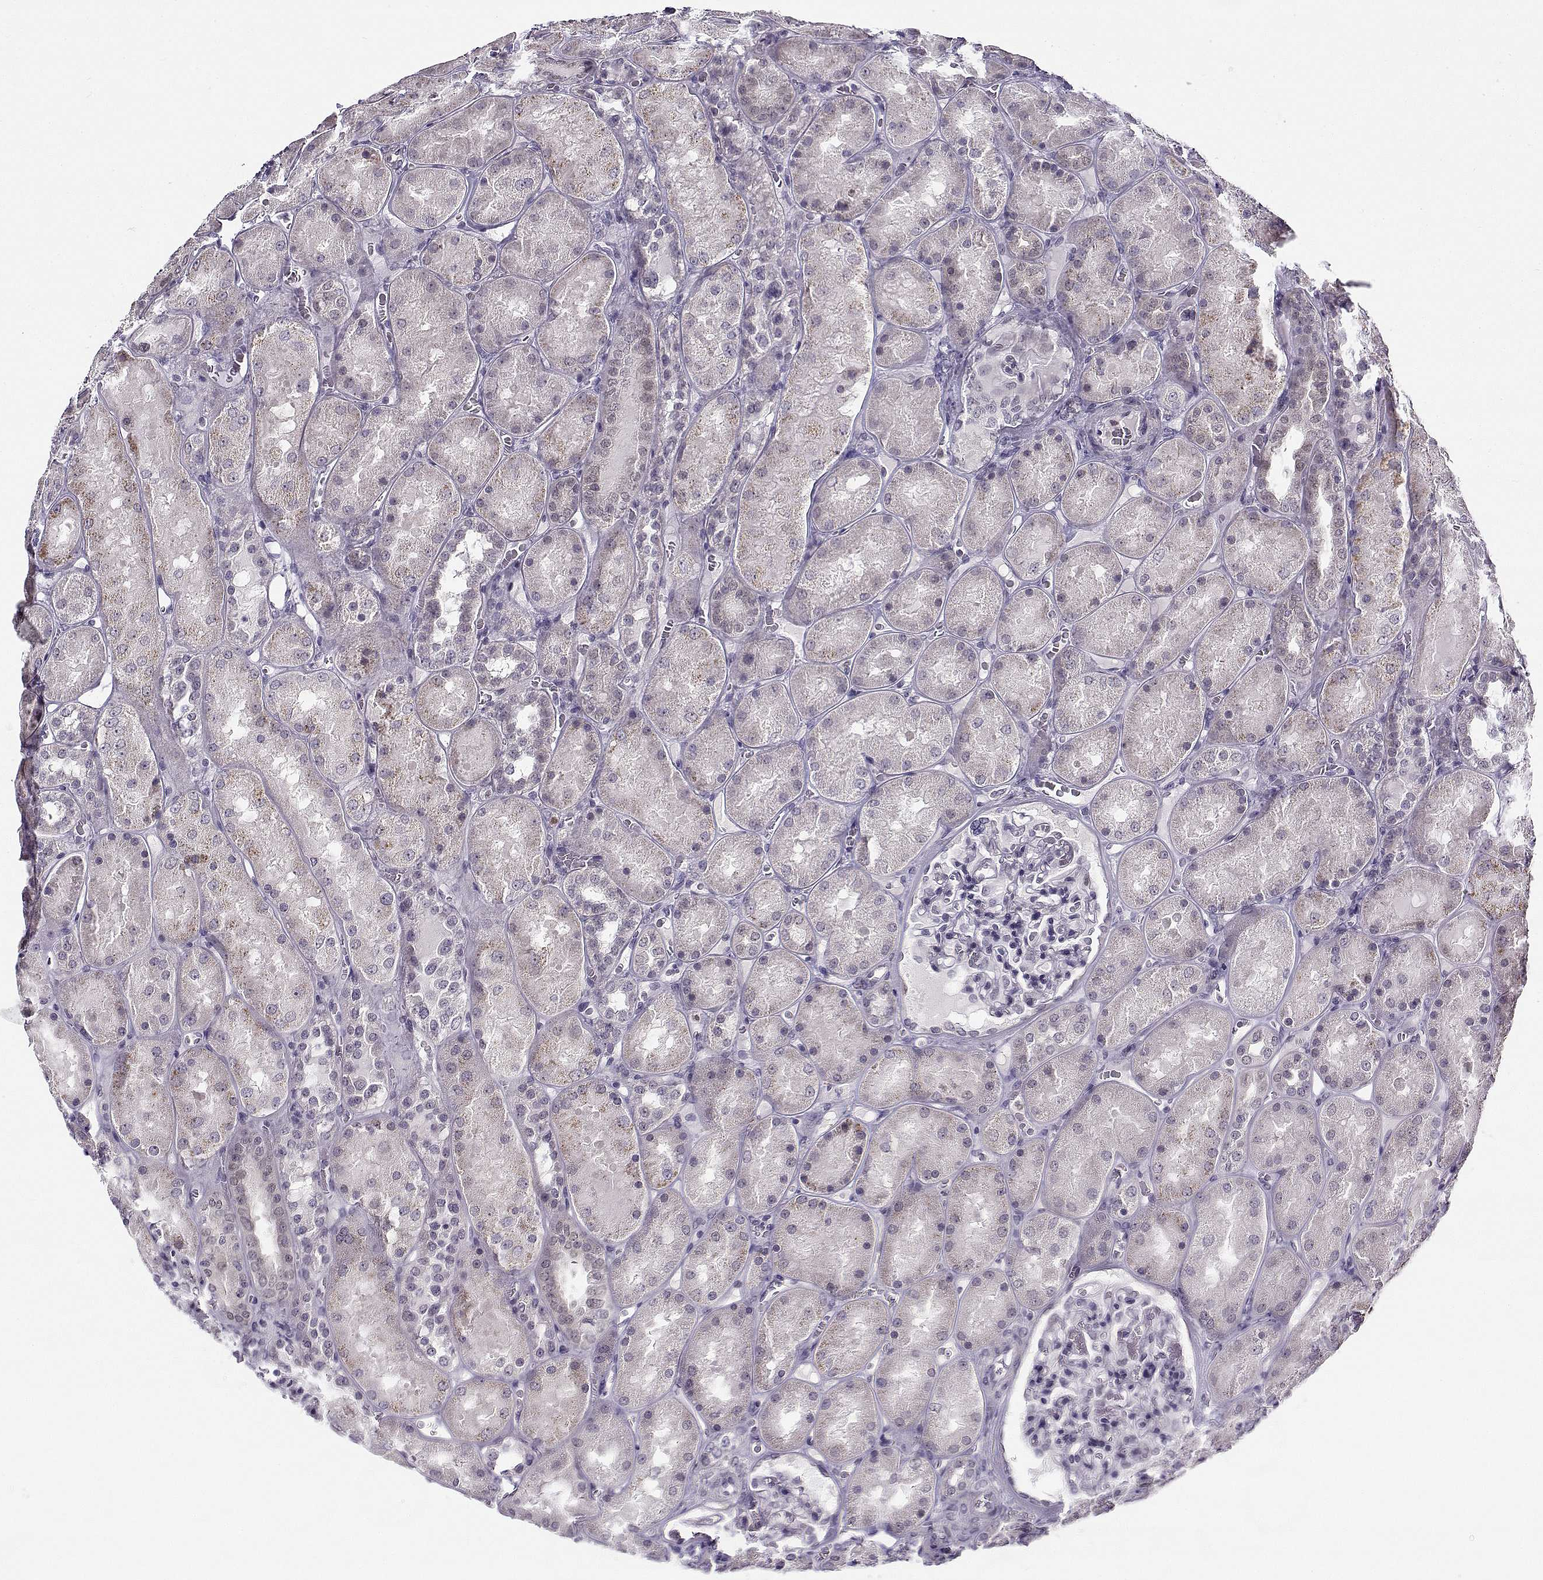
{"staining": {"intensity": "negative", "quantity": "none", "location": "none"}, "tissue": "kidney", "cell_type": "Cells in glomeruli", "image_type": "normal", "snomed": [{"axis": "morphology", "description": "Normal tissue, NOS"}, {"axis": "topography", "description": "Kidney"}], "caption": "Immunohistochemistry (IHC) histopathology image of normal human kidney stained for a protein (brown), which demonstrates no staining in cells in glomeruli. (DAB (3,3'-diaminobenzidine) immunohistochemistry visualized using brightfield microscopy, high magnification).", "gene": "BACH1", "patient": {"sex": "male", "age": 73}}